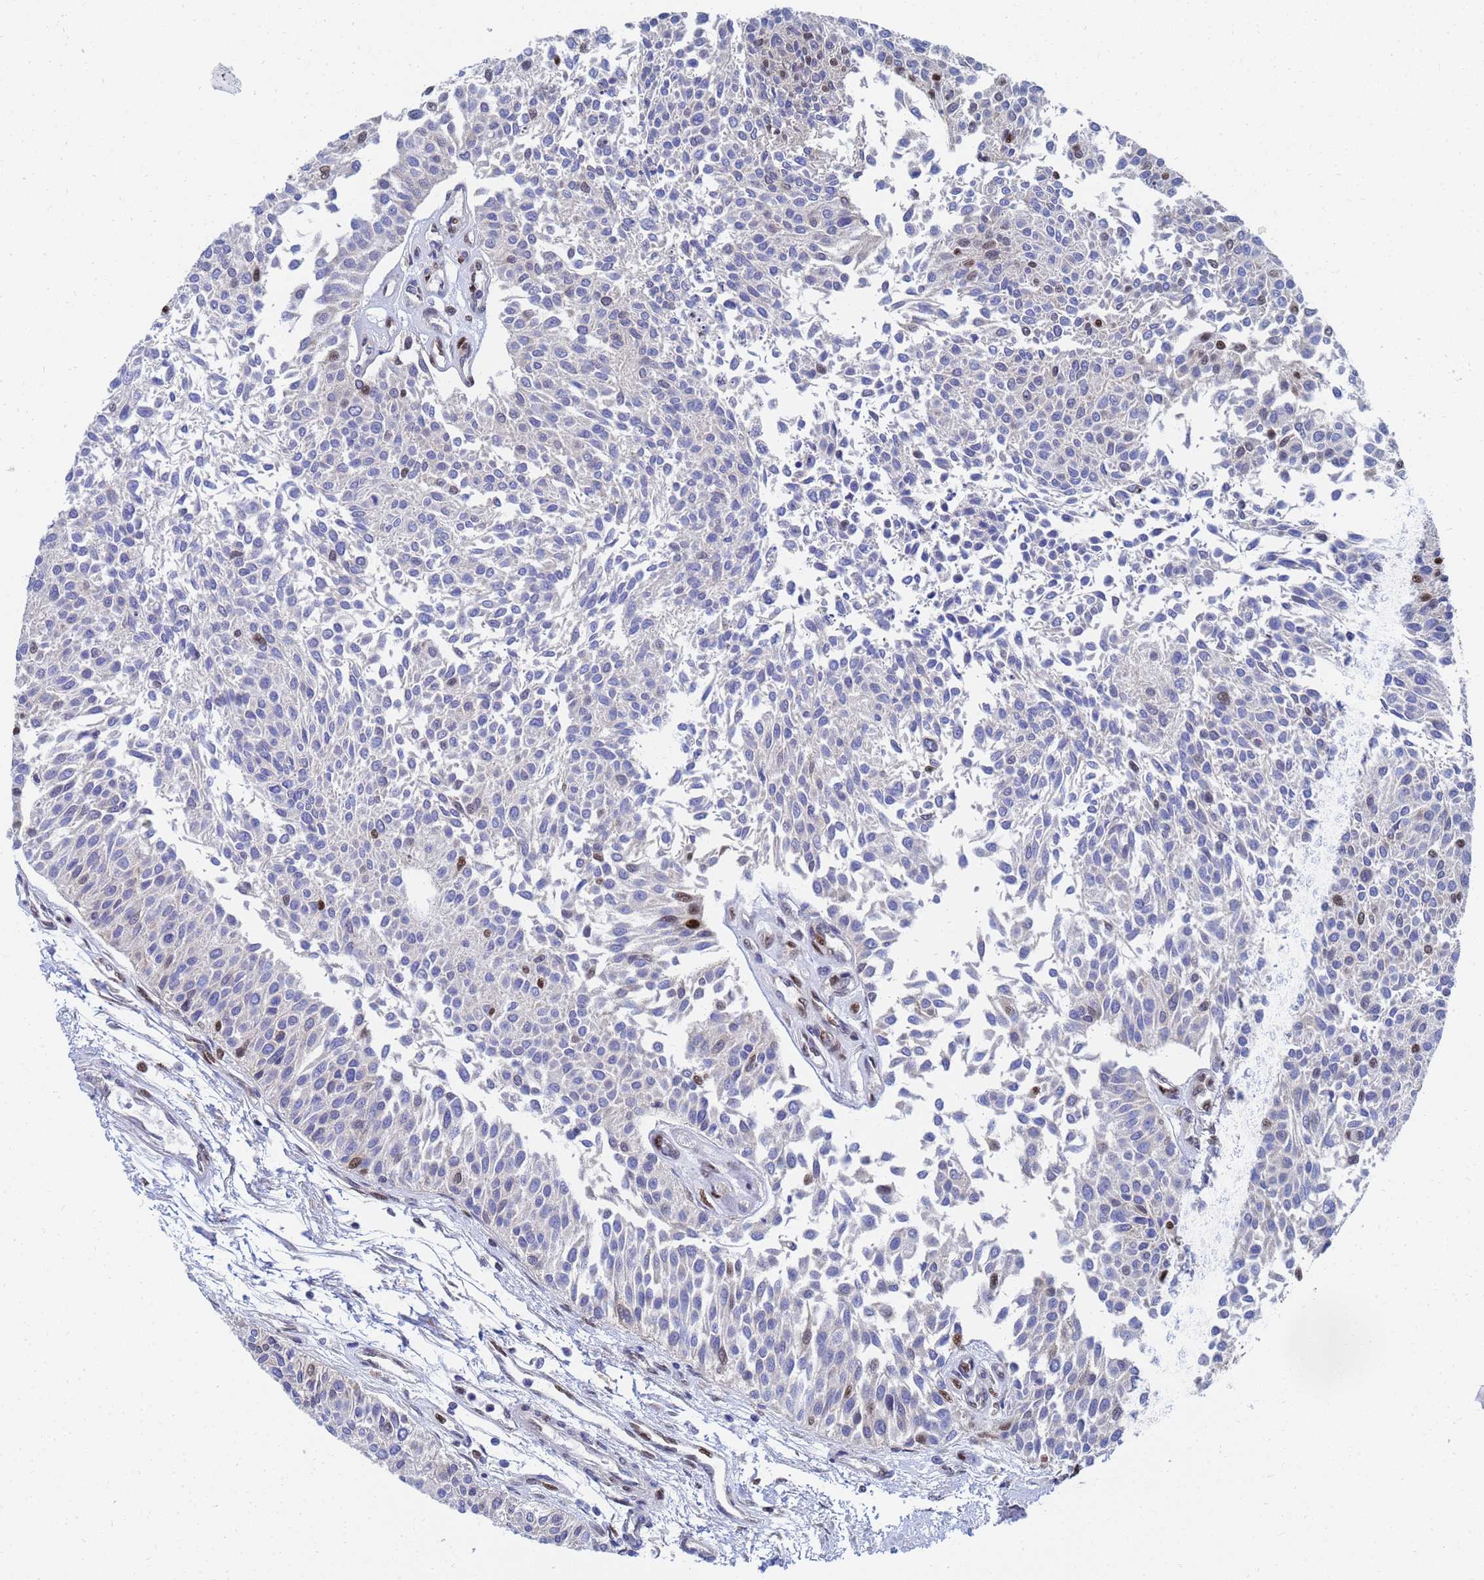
{"staining": {"intensity": "negative", "quantity": "none", "location": "none"}, "tissue": "urothelial cancer", "cell_type": "Tumor cells", "image_type": "cancer", "snomed": [{"axis": "morphology", "description": "Urothelial carcinoma, NOS"}, {"axis": "topography", "description": "Urinary bladder"}], "caption": "Immunohistochemical staining of human urothelial cancer shows no significant staining in tumor cells.", "gene": "AP5Z1", "patient": {"sex": "male", "age": 55}}